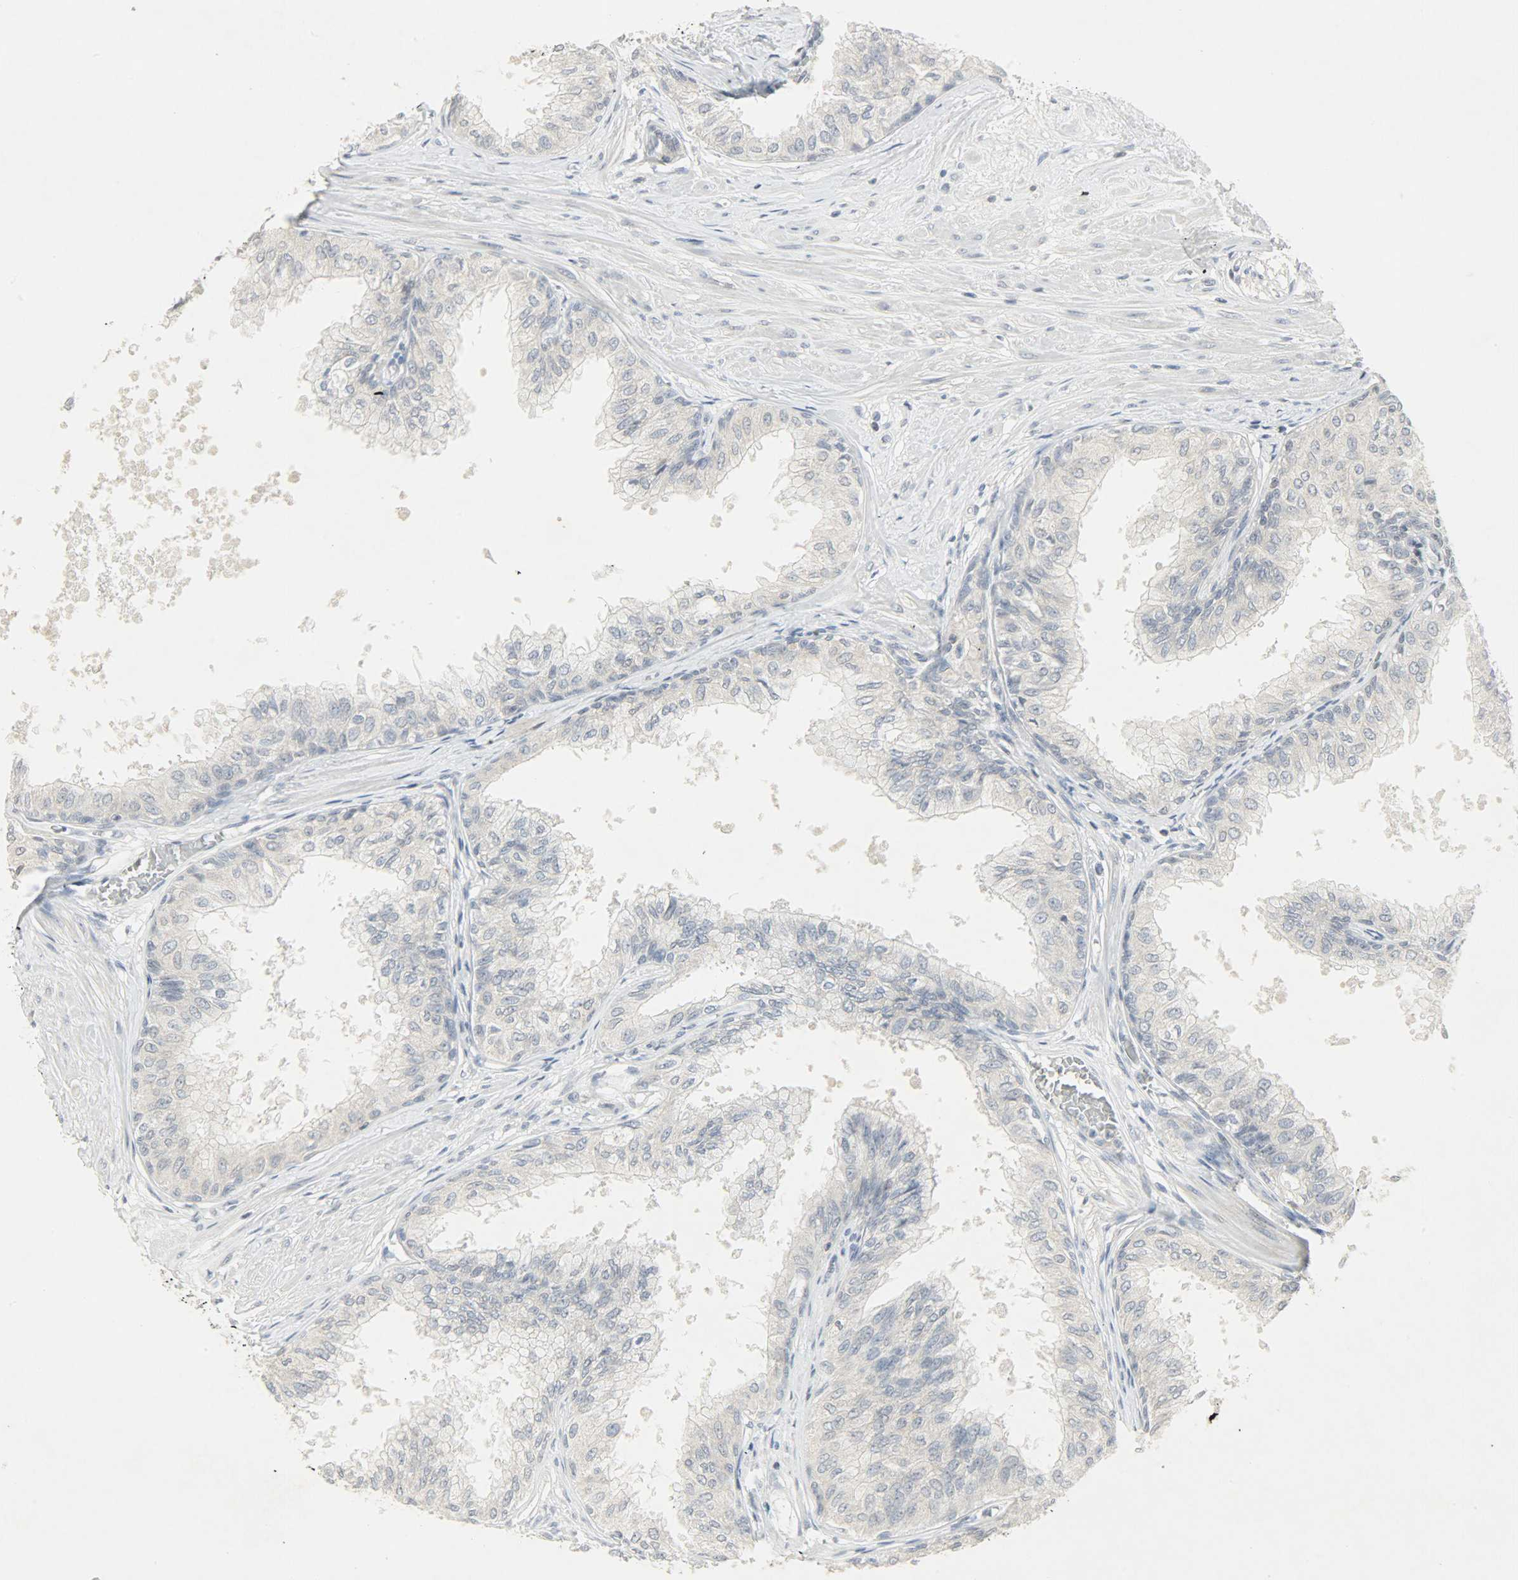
{"staining": {"intensity": "negative", "quantity": "none", "location": "none"}, "tissue": "prostate", "cell_type": "Glandular cells", "image_type": "normal", "snomed": [{"axis": "morphology", "description": "Normal tissue, NOS"}, {"axis": "topography", "description": "Prostate"}, {"axis": "topography", "description": "Seminal veicle"}], "caption": "This is an immunohistochemistry photomicrograph of unremarkable human prostate. There is no staining in glandular cells.", "gene": "CAMK4", "patient": {"sex": "male", "age": 60}}